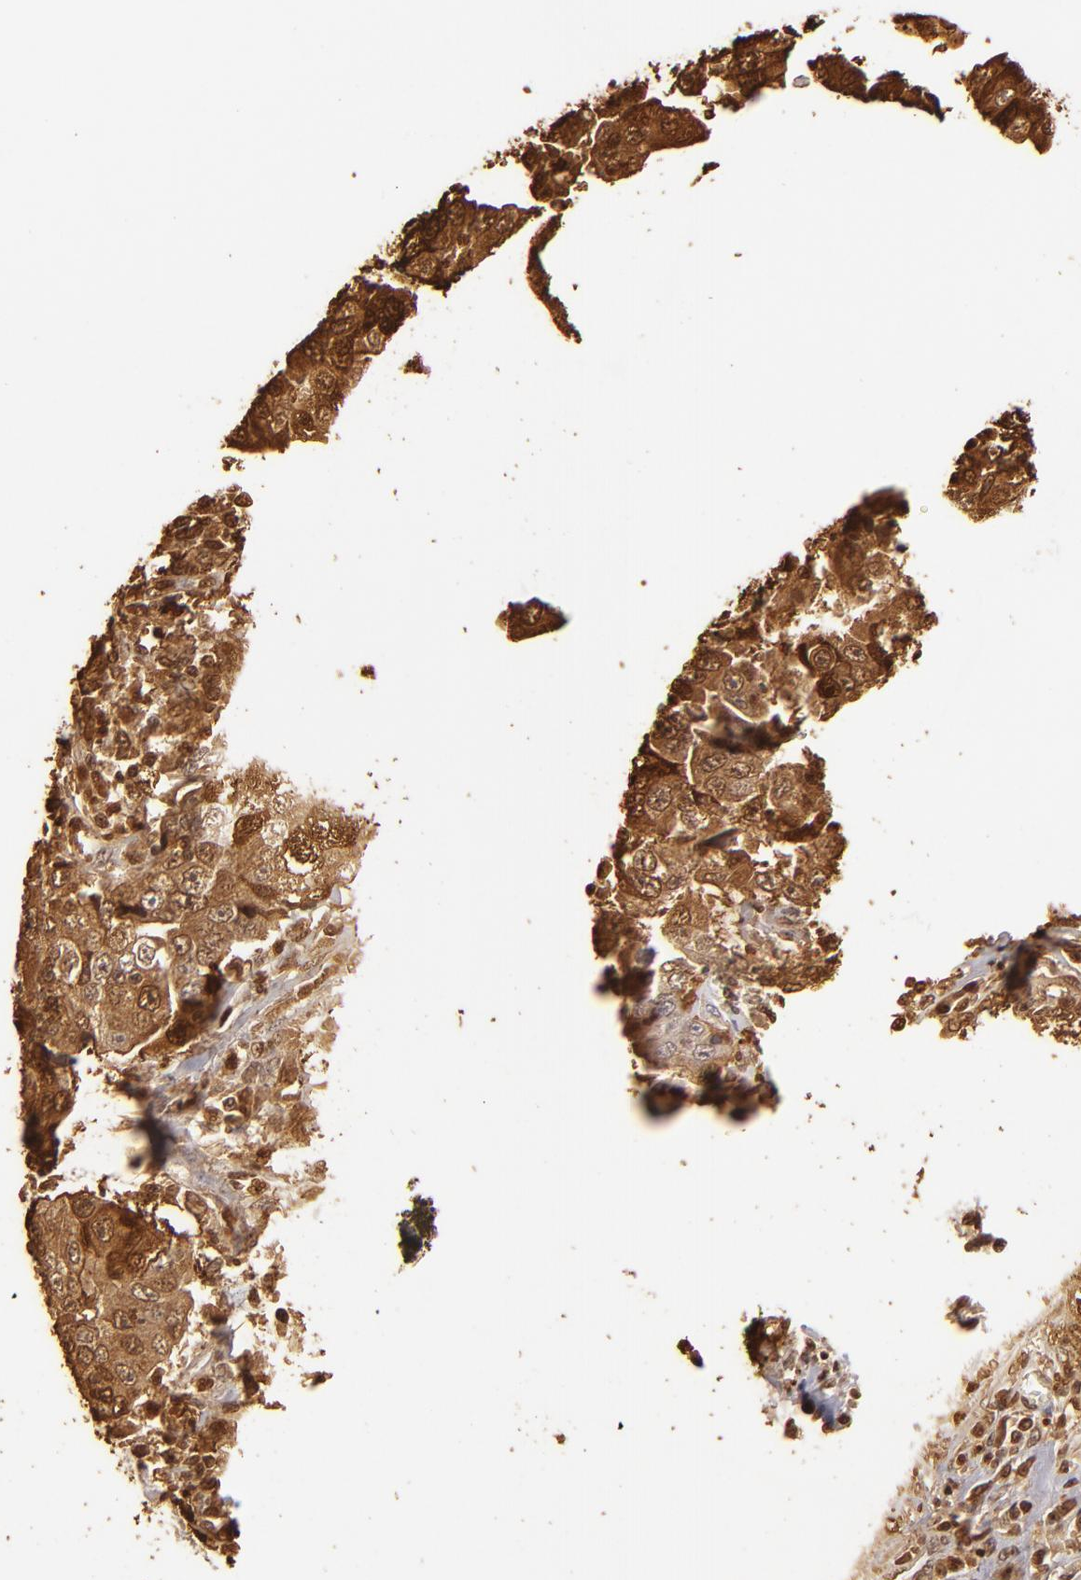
{"staining": {"intensity": "moderate", "quantity": "25%-75%", "location": "cytoplasmic/membranous,nuclear"}, "tissue": "lung cancer", "cell_type": "Tumor cells", "image_type": "cancer", "snomed": [{"axis": "morphology", "description": "Squamous cell carcinoma, NOS"}, {"axis": "topography", "description": "Lung"}], "caption": "Immunohistochemistry of lung squamous cell carcinoma reveals medium levels of moderate cytoplasmic/membranous and nuclear positivity in approximately 25%-75% of tumor cells.", "gene": "S100A2", "patient": {"sex": "male", "age": 64}}